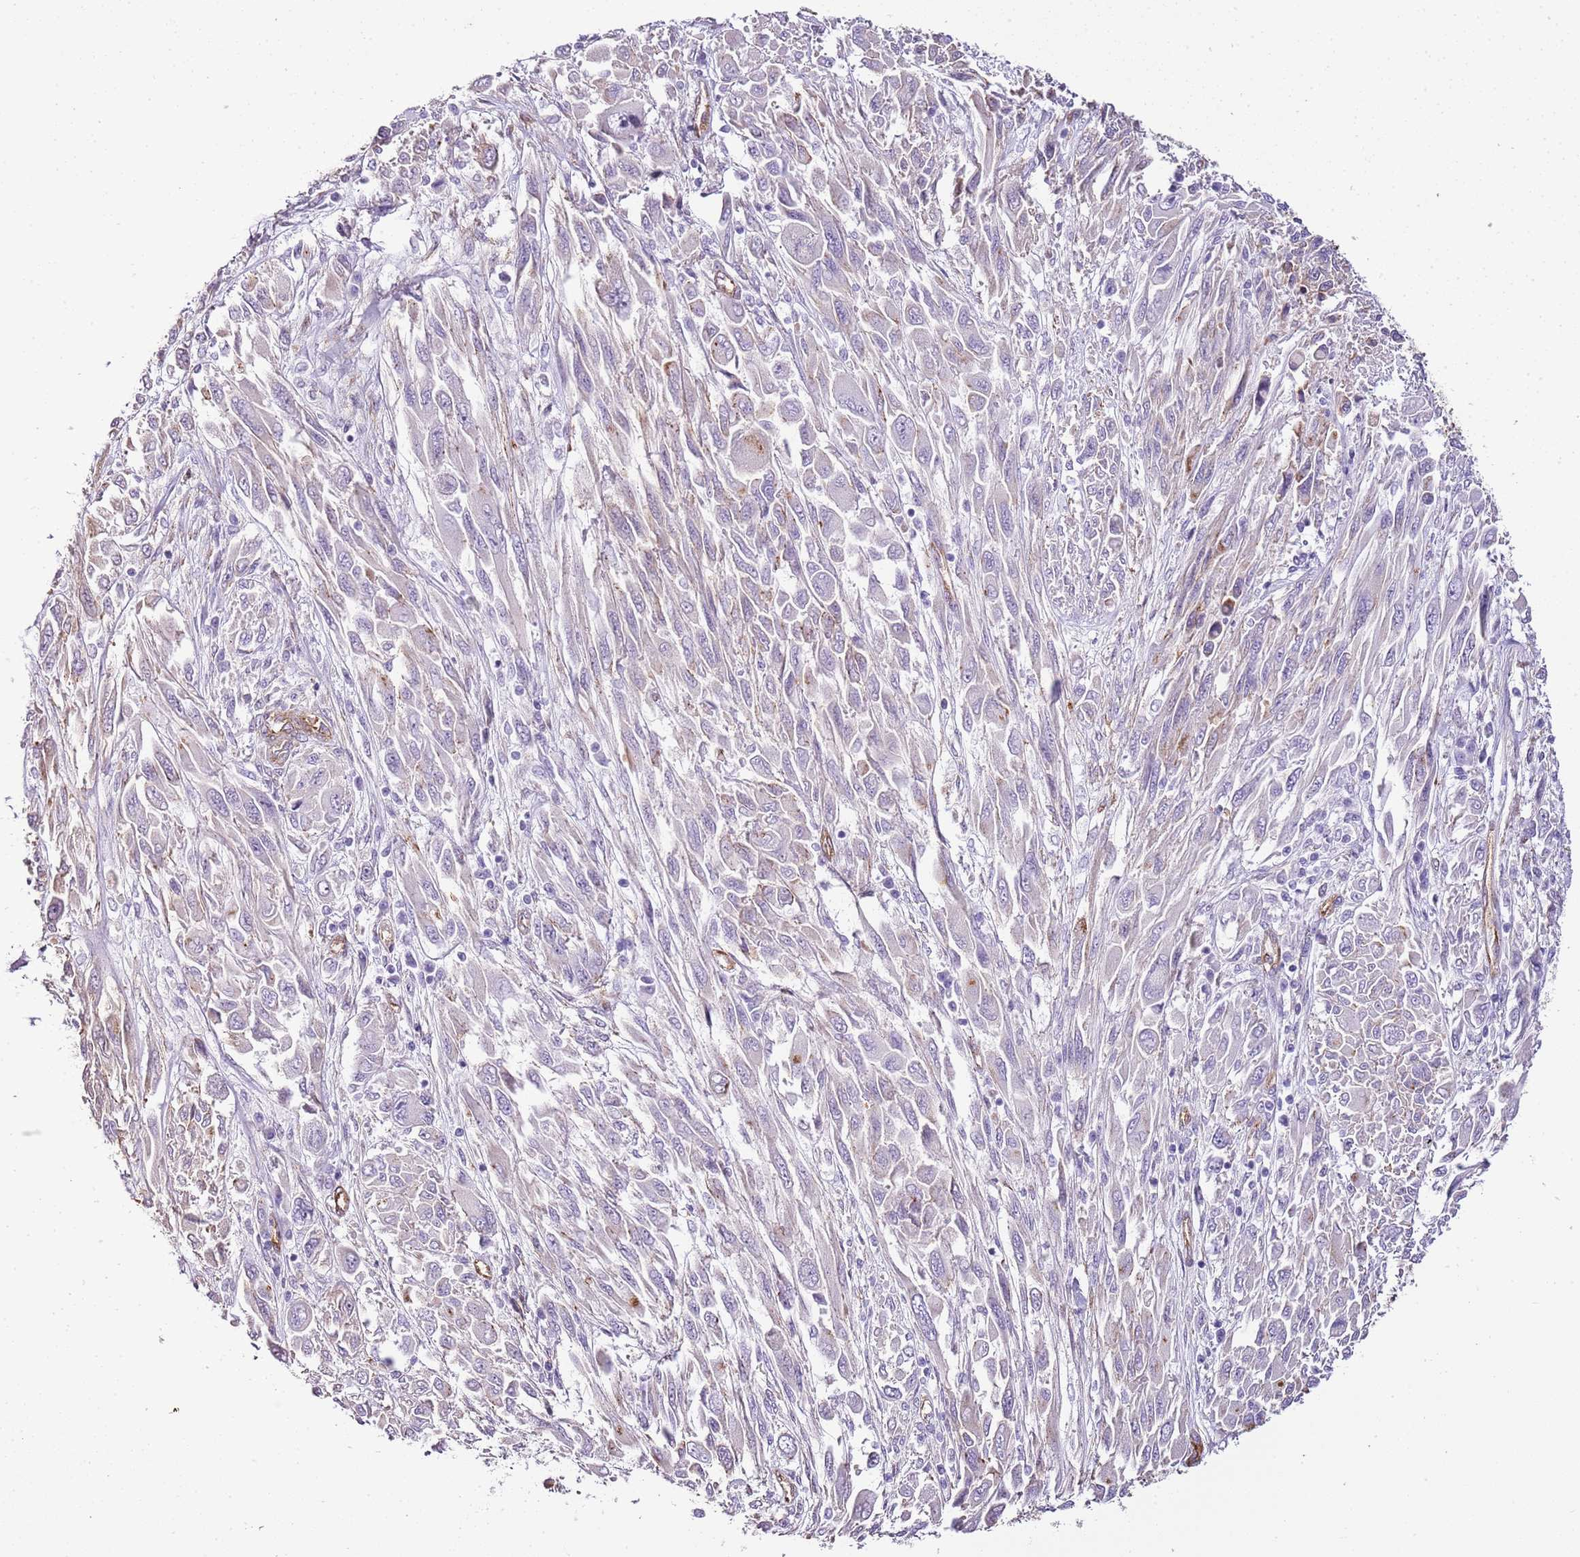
{"staining": {"intensity": "negative", "quantity": "none", "location": "none"}, "tissue": "melanoma", "cell_type": "Tumor cells", "image_type": "cancer", "snomed": [{"axis": "morphology", "description": "Malignant melanoma, NOS"}, {"axis": "topography", "description": "Skin"}], "caption": "Immunohistochemistry histopathology image of neoplastic tissue: malignant melanoma stained with DAB exhibits no significant protein positivity in tumor cells.", "gene": "CTDSPL", "patient": {"sex": "female", "age": 91}}